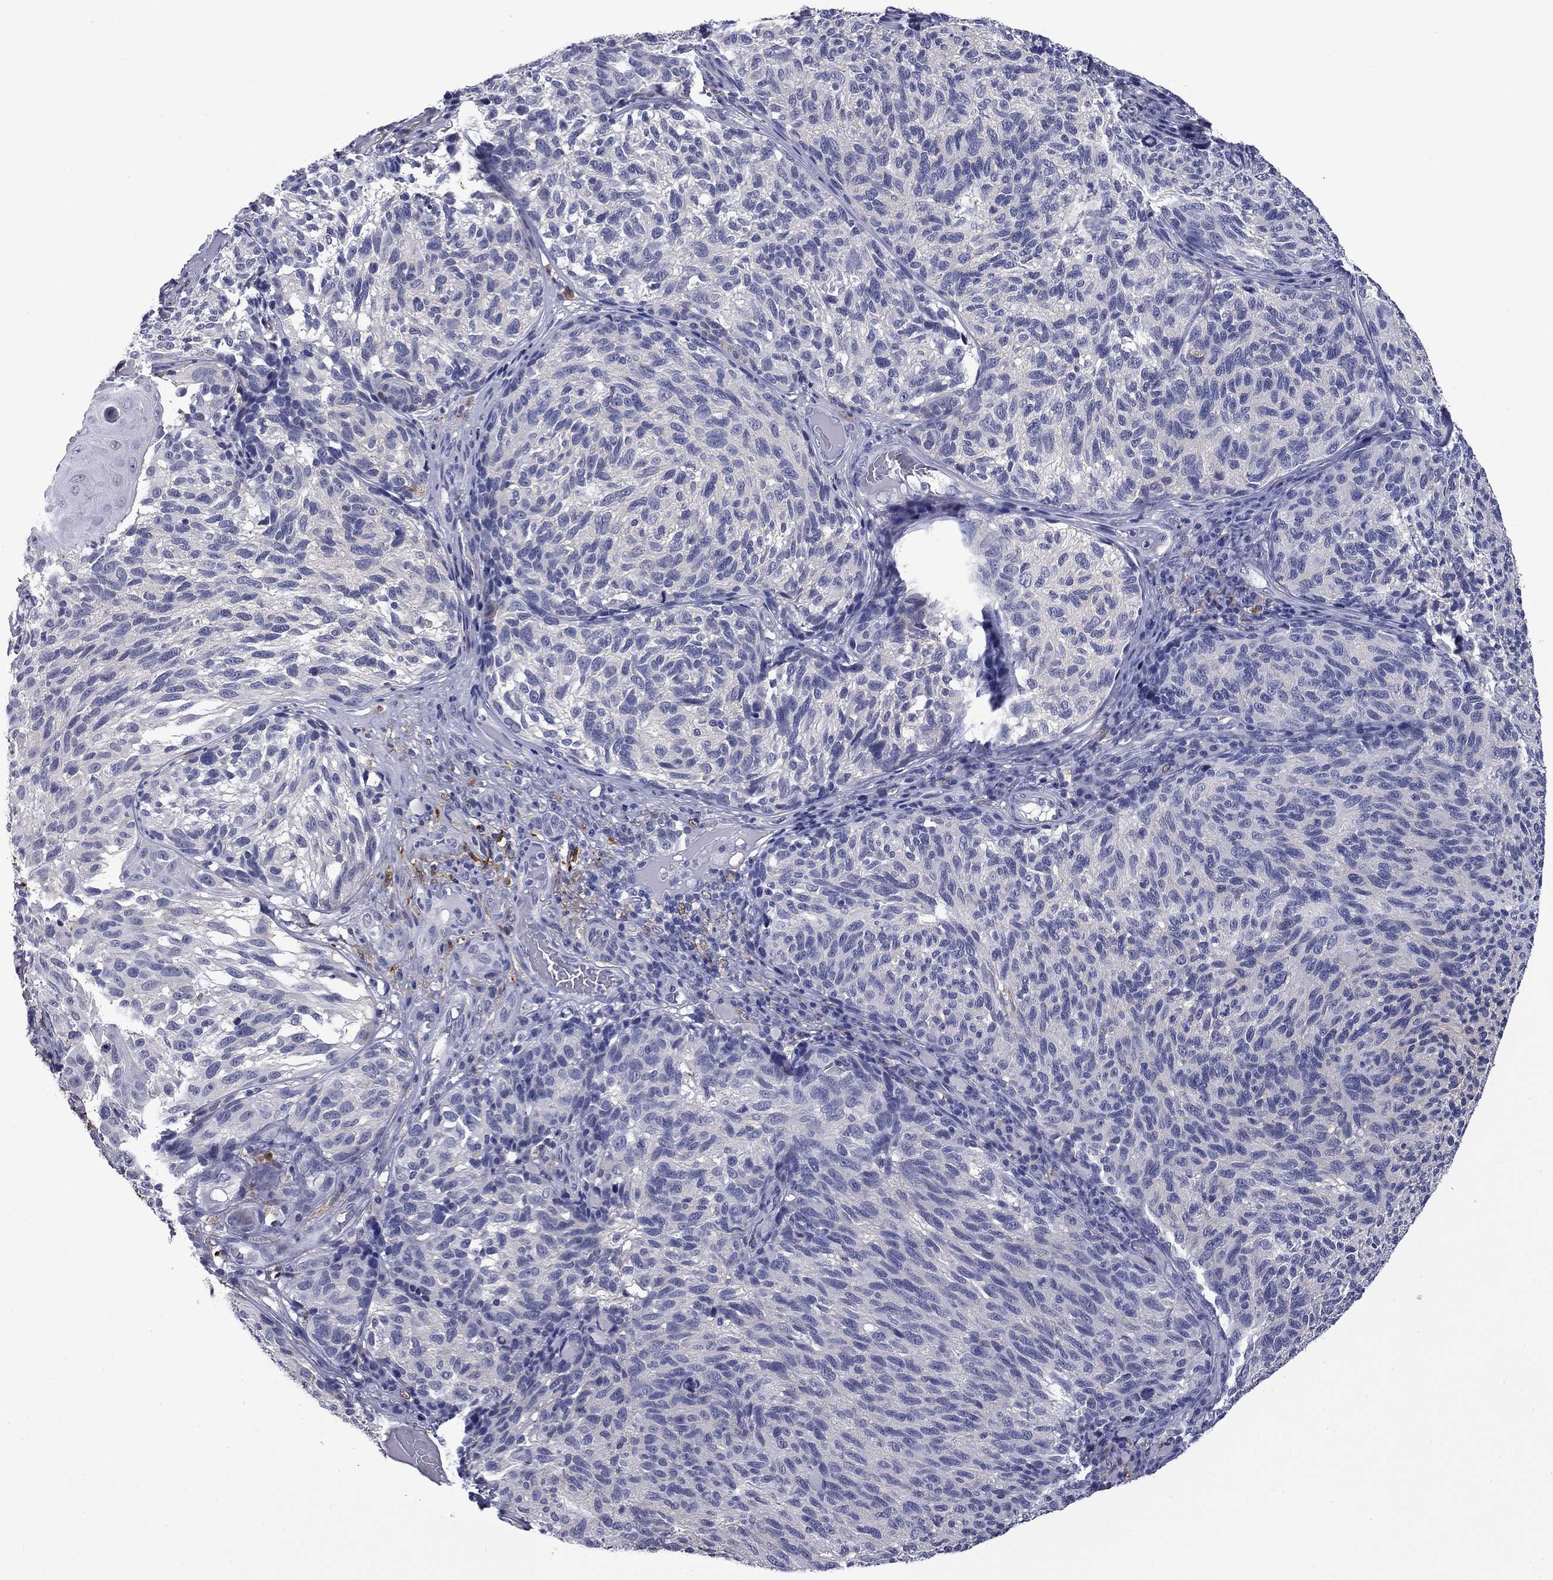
{"staining": {"intensity": "negative", "quantity": "none", "location": "none"}, "tissue": "melanoma", "cell_type": "Tumor cells", "image_type": "cancer", "snomed": [{"axis": "morphology", "description": "Malignant melanoma, NOS"}, {"axis": "topography", "description": "Skin"}], "caption": "Protein analysis of malignant melanoma reveals no significant positivity in tumor cells. (DAB (3,3'-diaminobenzidine) immunohistochemistry (IHC), high magnification).", "gene": "BCL2L14", "patient": {"sex": "female", "age": 73}}